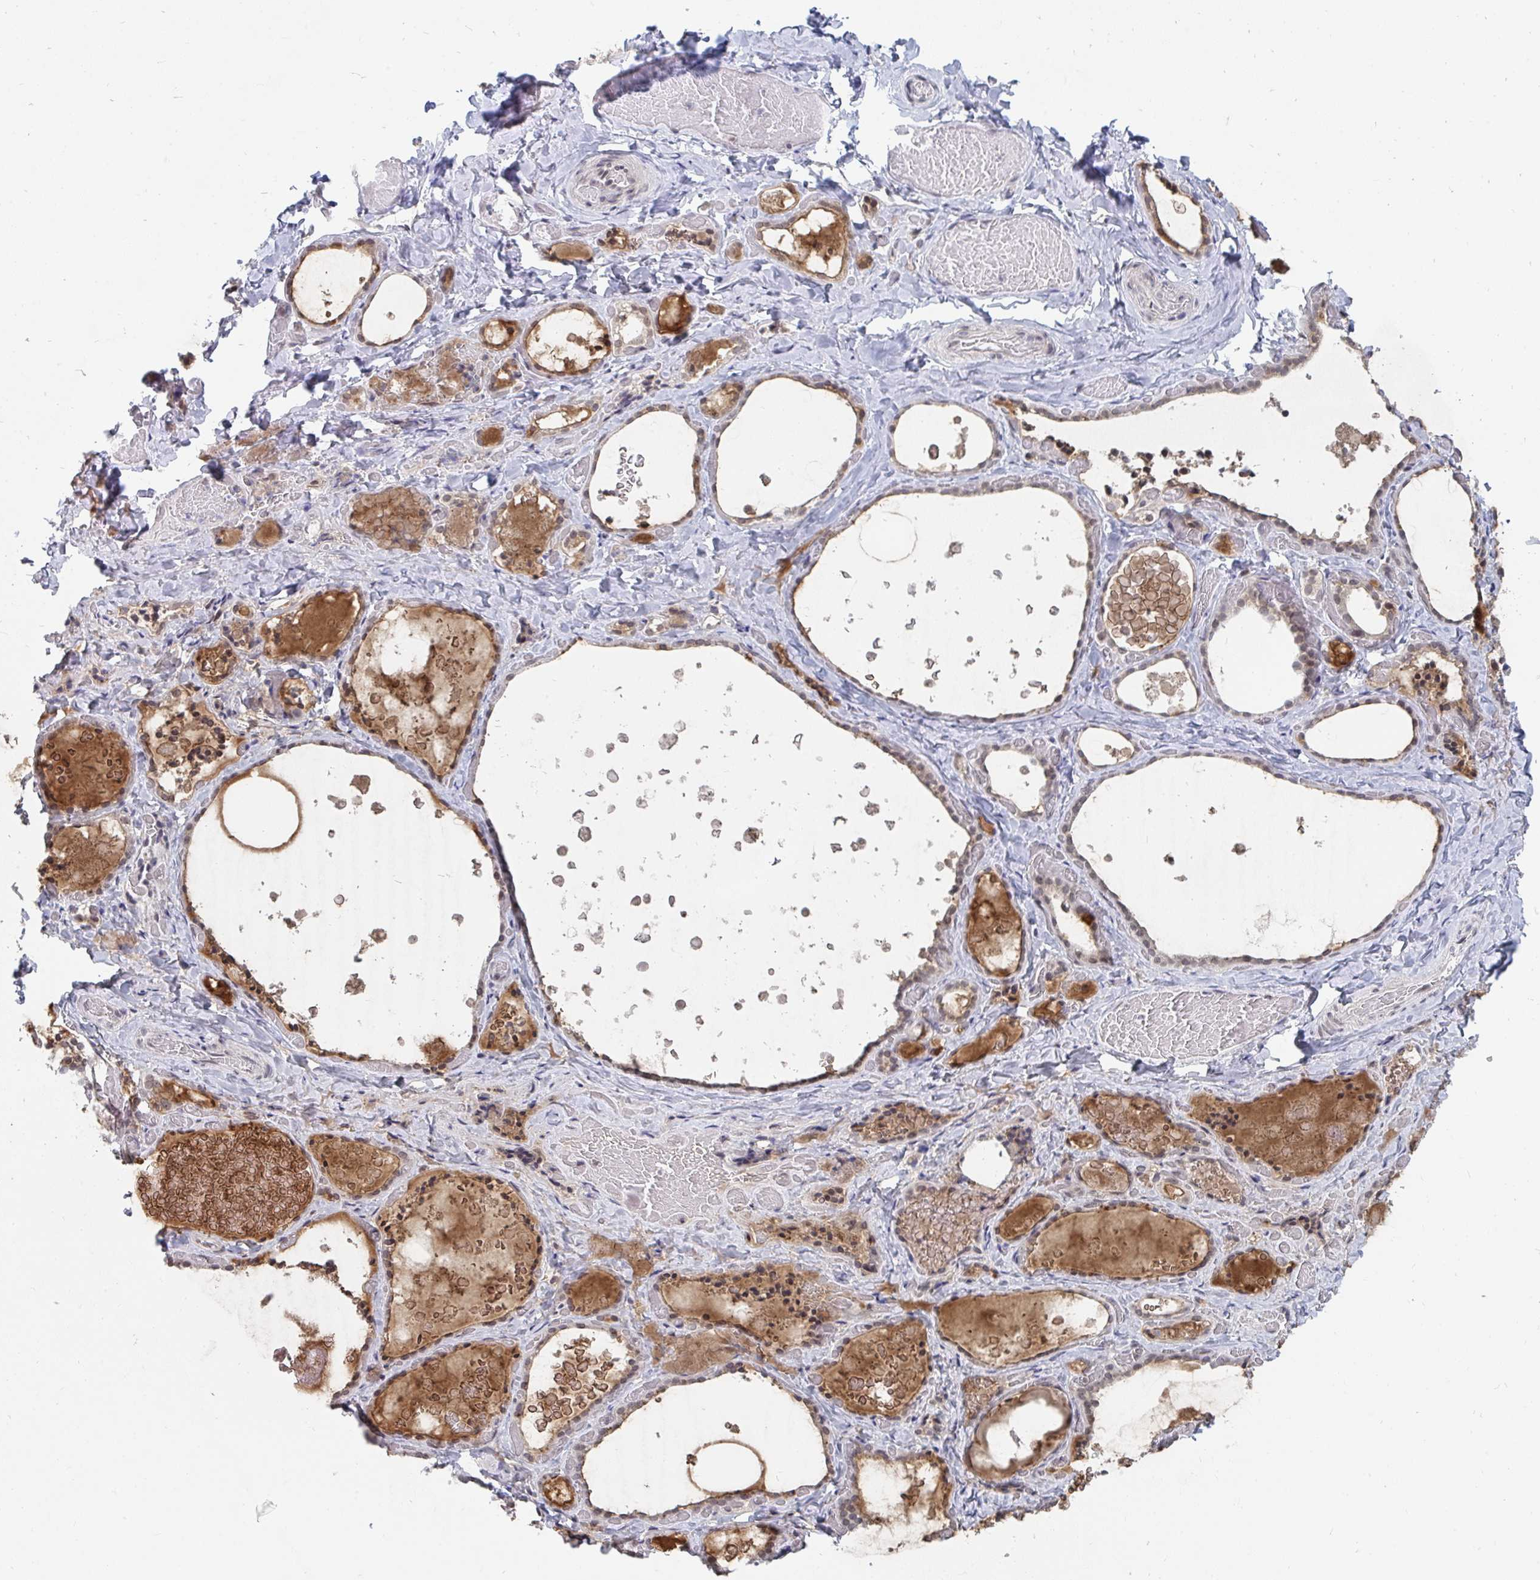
{"staining": {"intensity": "negative", "quantity": "none", "location": "none"}, "tissue": "thyroid gland", "cell_type": "Glandular cells", "image_type": "normal", "snomed": [{"axis": "morphology", "description": "Normal tissue, NOS"}, {"axis": "topography", "description": "Thyroid gland"}], "caption": "An IHC photomicrograph of benign thyroid gland is shown. There is no staining in glandular cells of thyroid gland.", "gene": "TRIP12", "patient": {"sex": "female", "age": 56}}